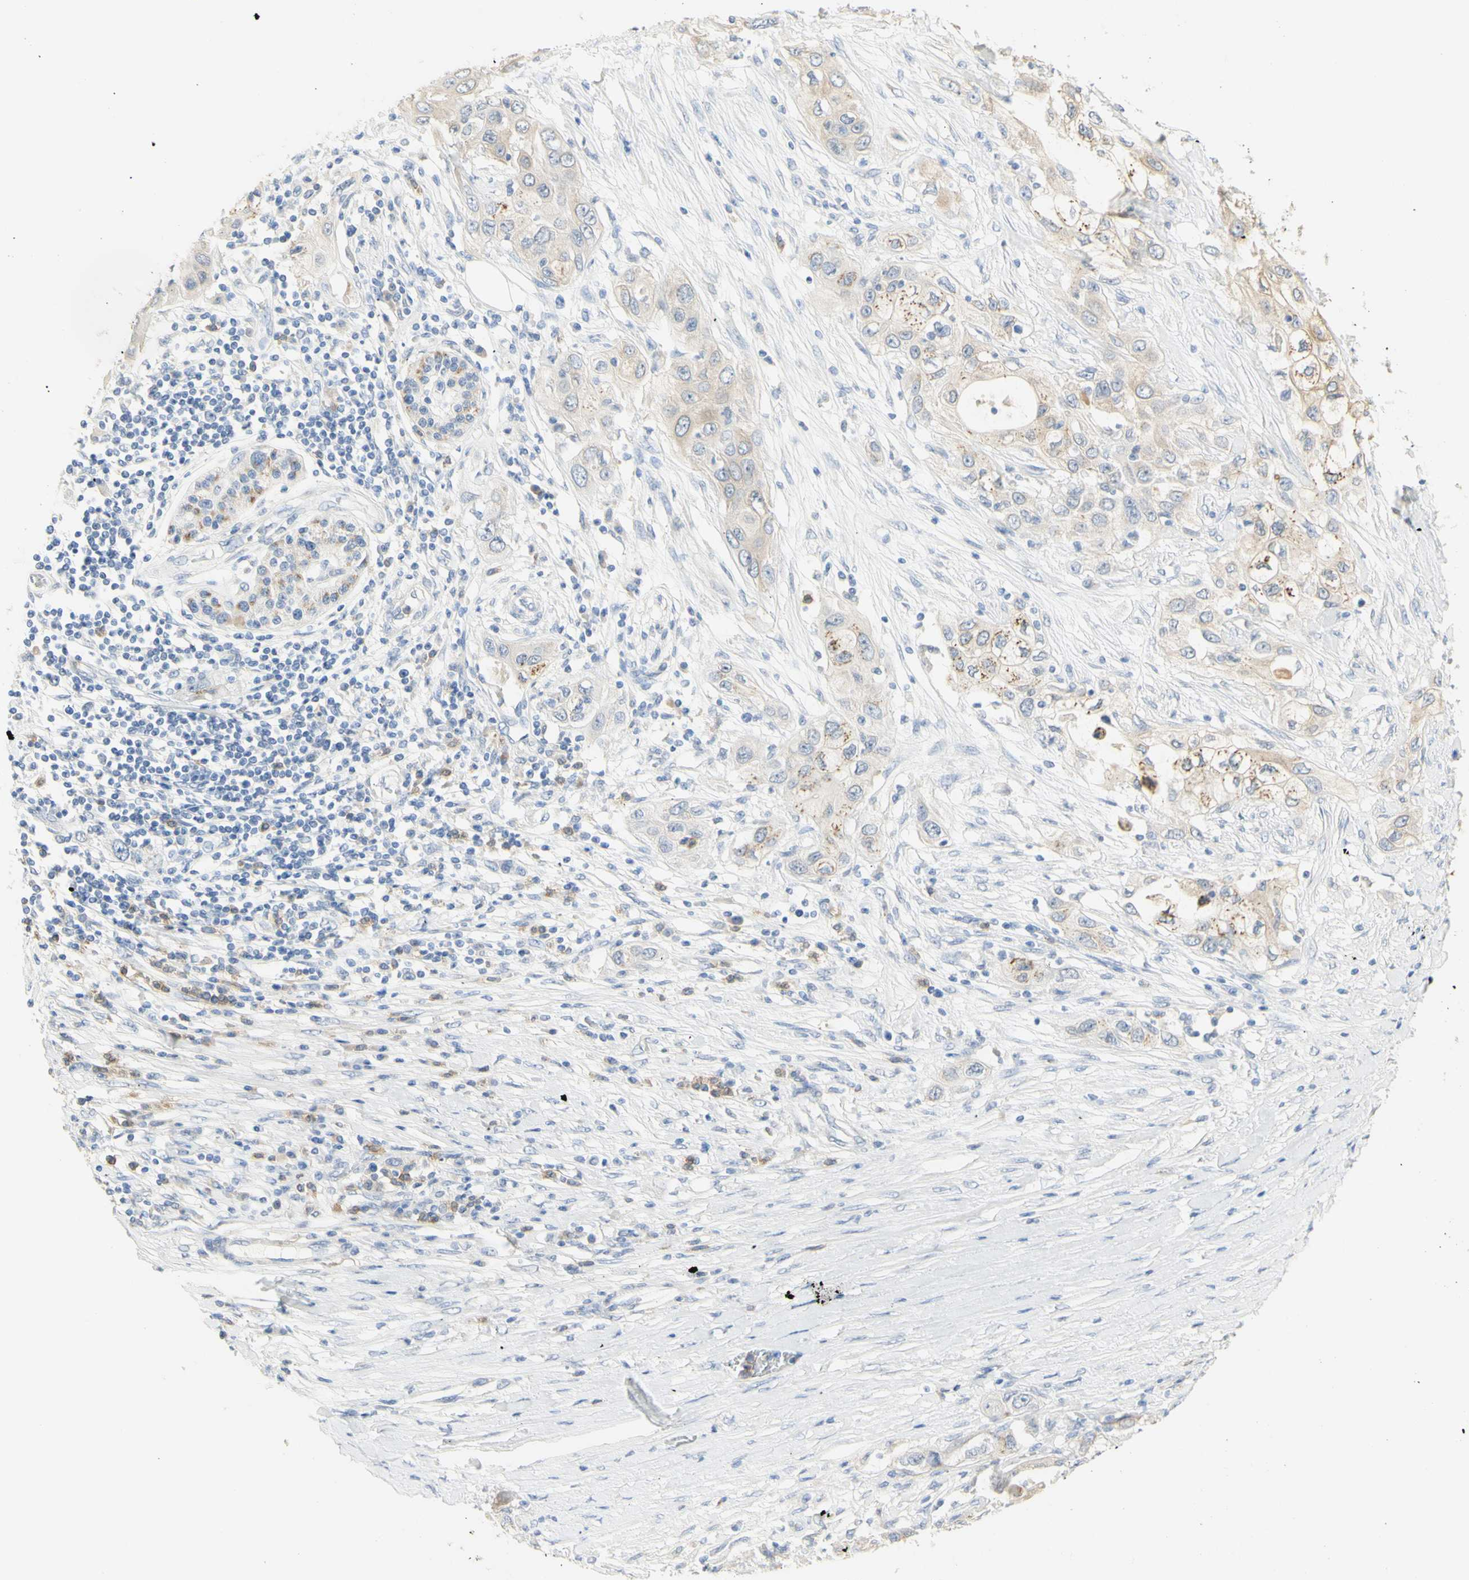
{"staining": {"intensity": "moderate", "quantity": "25%-75%", "location": "cytoplasmic/membranous"}, "tissue": "pancreatic cancer", "cell_type": "Tumor cells", "image_type": "cancer", "snomed": [{"axis": "morphology", "description": "Adenocarcinoma, NOS"}, {"axis": "topography", "description": "Pancreas"}], "caption": "A brown stain shows moderate cytoplasmic/membranous staining of a protein in pancreatic cancer tumor cells.", "gene": "B4GALNT3", "patient": {"sex": "female", "age": 70}}